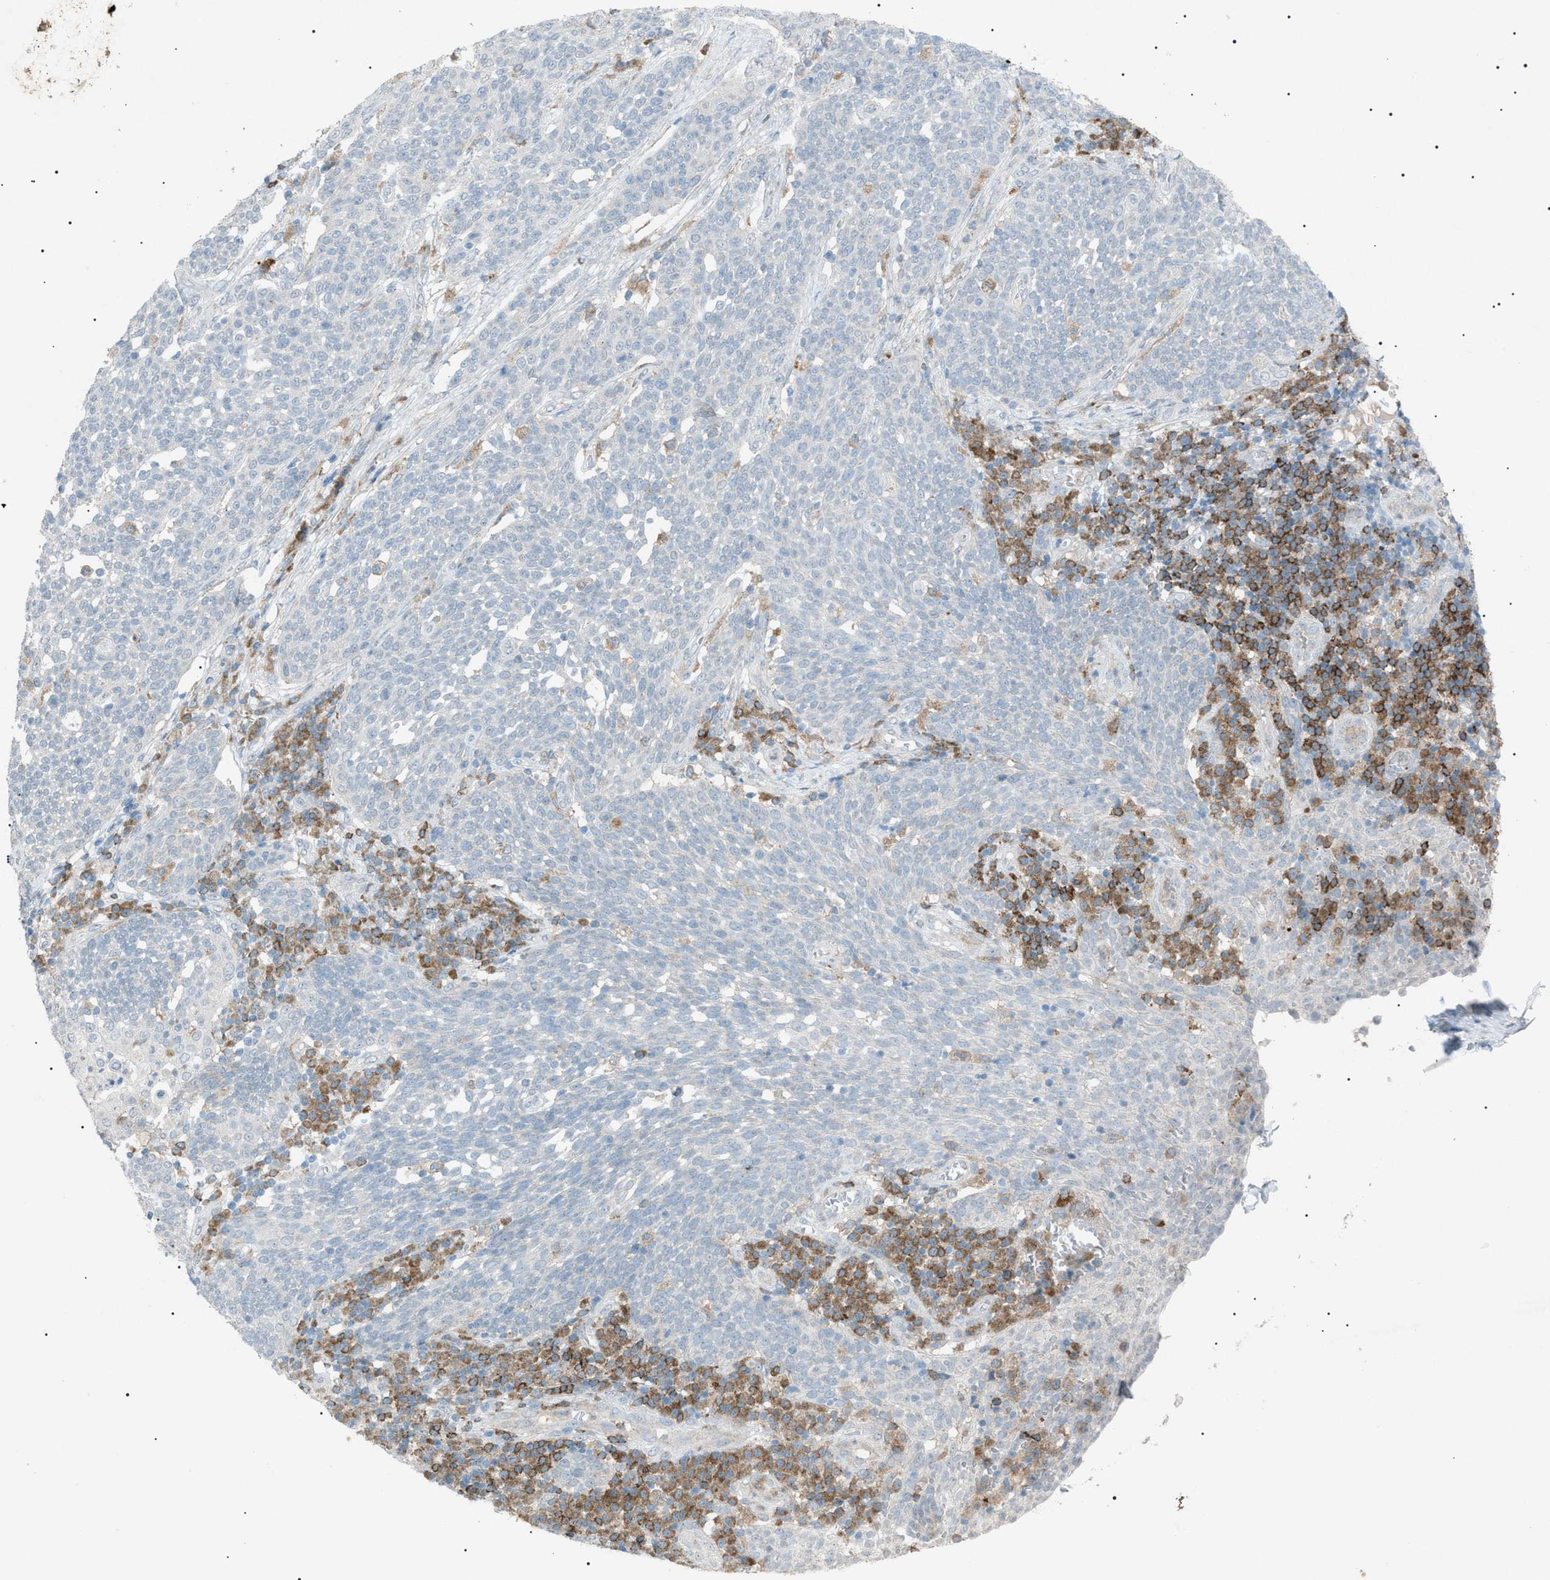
{"staining": {"intensity": "negative", "quantity": "none", "location": "none"}, "tissue": "cervical cancer", "cell_type": "Tumor cells", "image_type": "cancer", "snomed": [{"axis": "morphology", "description": "Squamous cell carcinoma, NOS"}, {"axis": "topography", "description": "Cervix"}], "caption": "The immunohistochemistry photomicrograph has no significant positivity in tumor cells of cervical cancer (squamous cell carcinoma) tissue.", "gene": "BTK", "patient": {"sex": "female", "age": 34}}